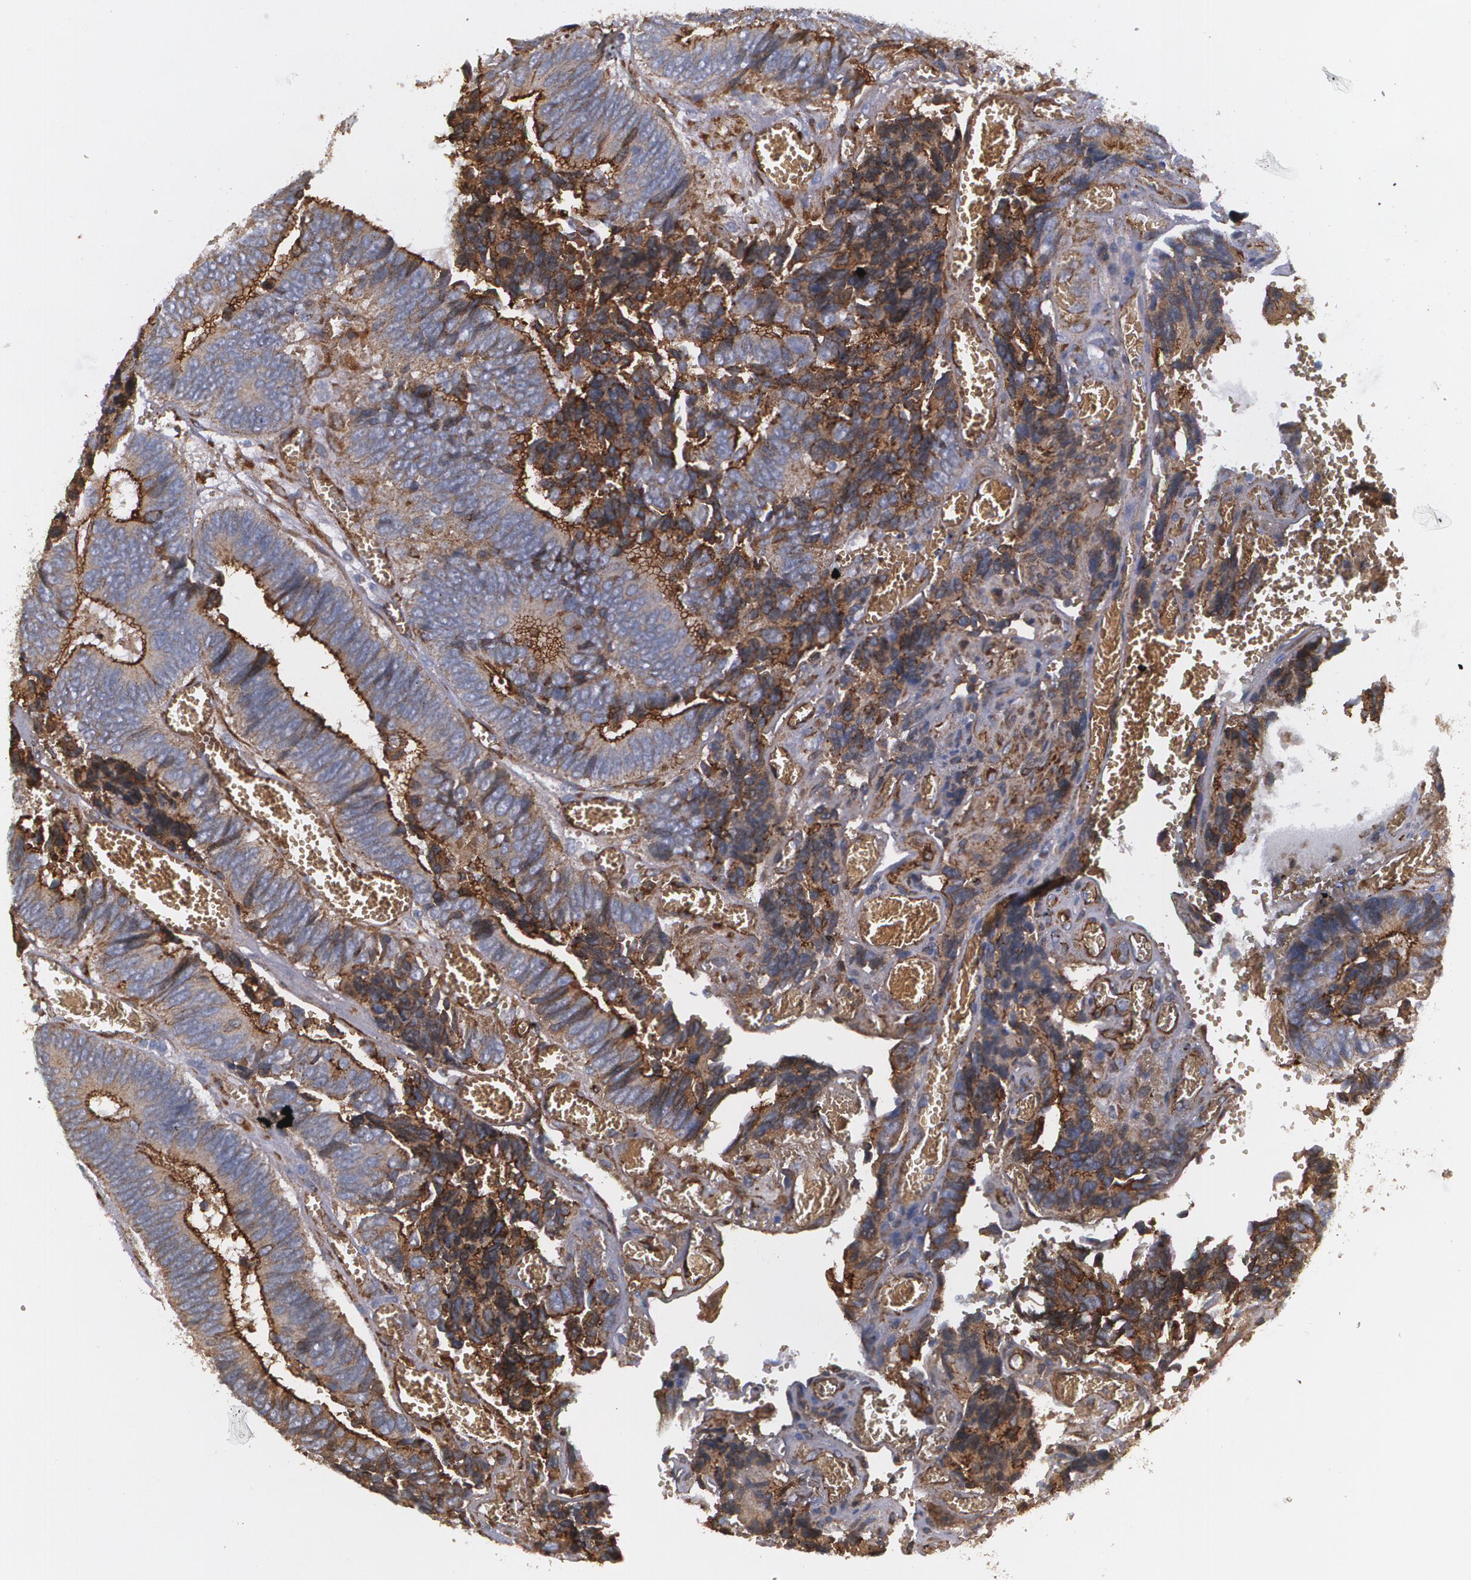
{"staining": {"intensity": "moderate", "quantity": ">75%", "location": "cytoplasmic/membranous"}, "tissue": "colorectal cancer", "cell_type": "Tumor cells", "image_type": "cancer", "snomed": [{"axis": "morphology", "description": "Adenocarcinoma, NOS"}, {"axis": "topography", "description": "Colon"}], "caption": "Tumor cells demonstrate moderate cytoplasmic/membranous expression in about >75% of cells in adenocarcinoma (colorectal).", "gene": "TJP1", "patient": {"sex": "male", "age": 72}}